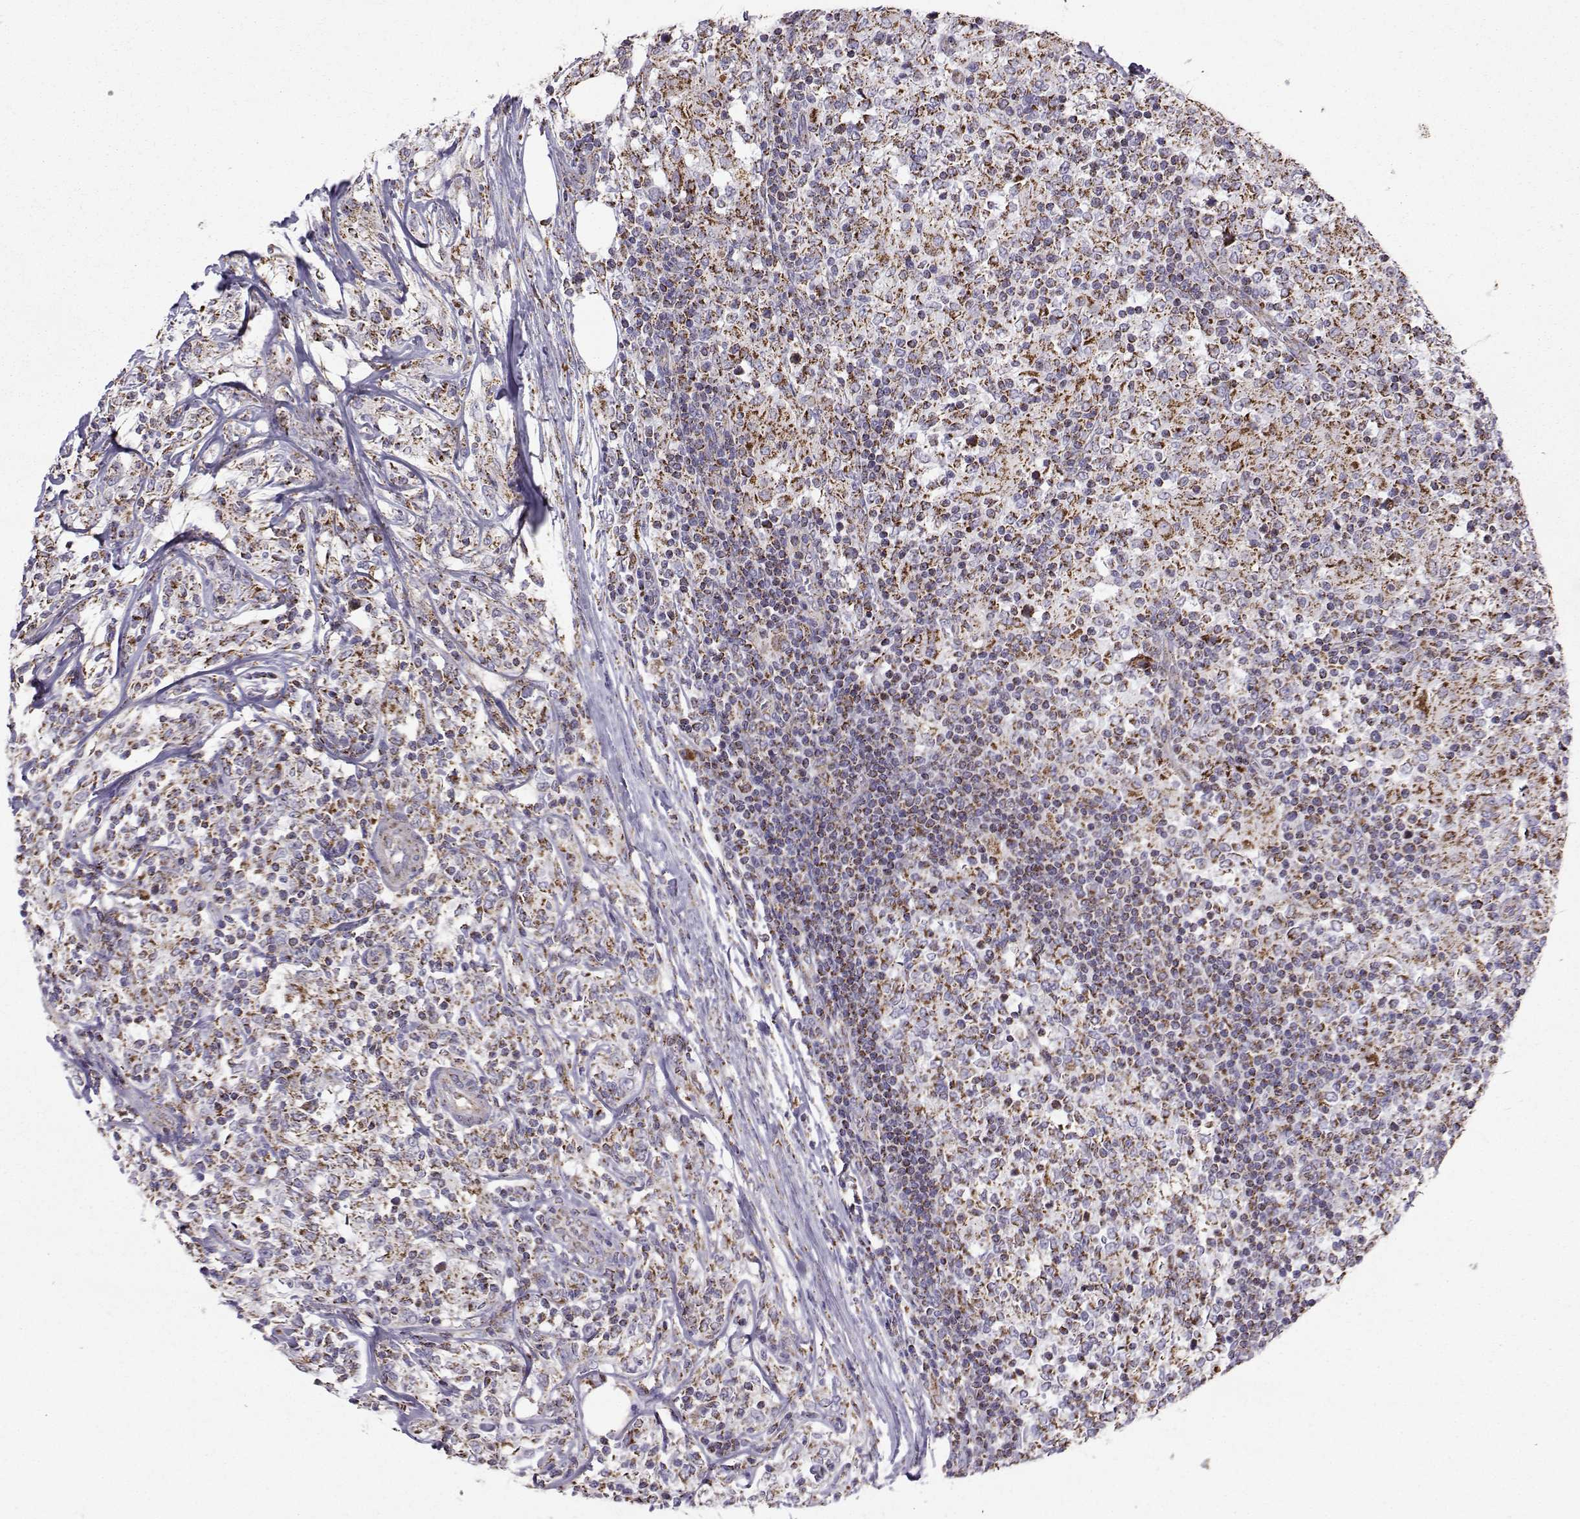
{"staining": {"intensity": "strong", "quantity": ">75%", "location": "cytoplasmic/membranous"}, "tissue": "lymphoma", "cell_type": "Tumor cells", "image_type": "cancer", "snomed": [{"axis": "morphology", "description": "Malignant lymphoma, non-Hodgkin's type, High grade"}, {"axis": "topography", "description": "Lymph node"}], "caption": "IHC of malignant lymphoma, non-Hodgkin's type (high-grade) exhibits high levels of strong cytoplasmic/membranous expression in about >75% of tumor cells.", "gene": "NECAB3", "patient": {"sex": "female", "age": 84}}